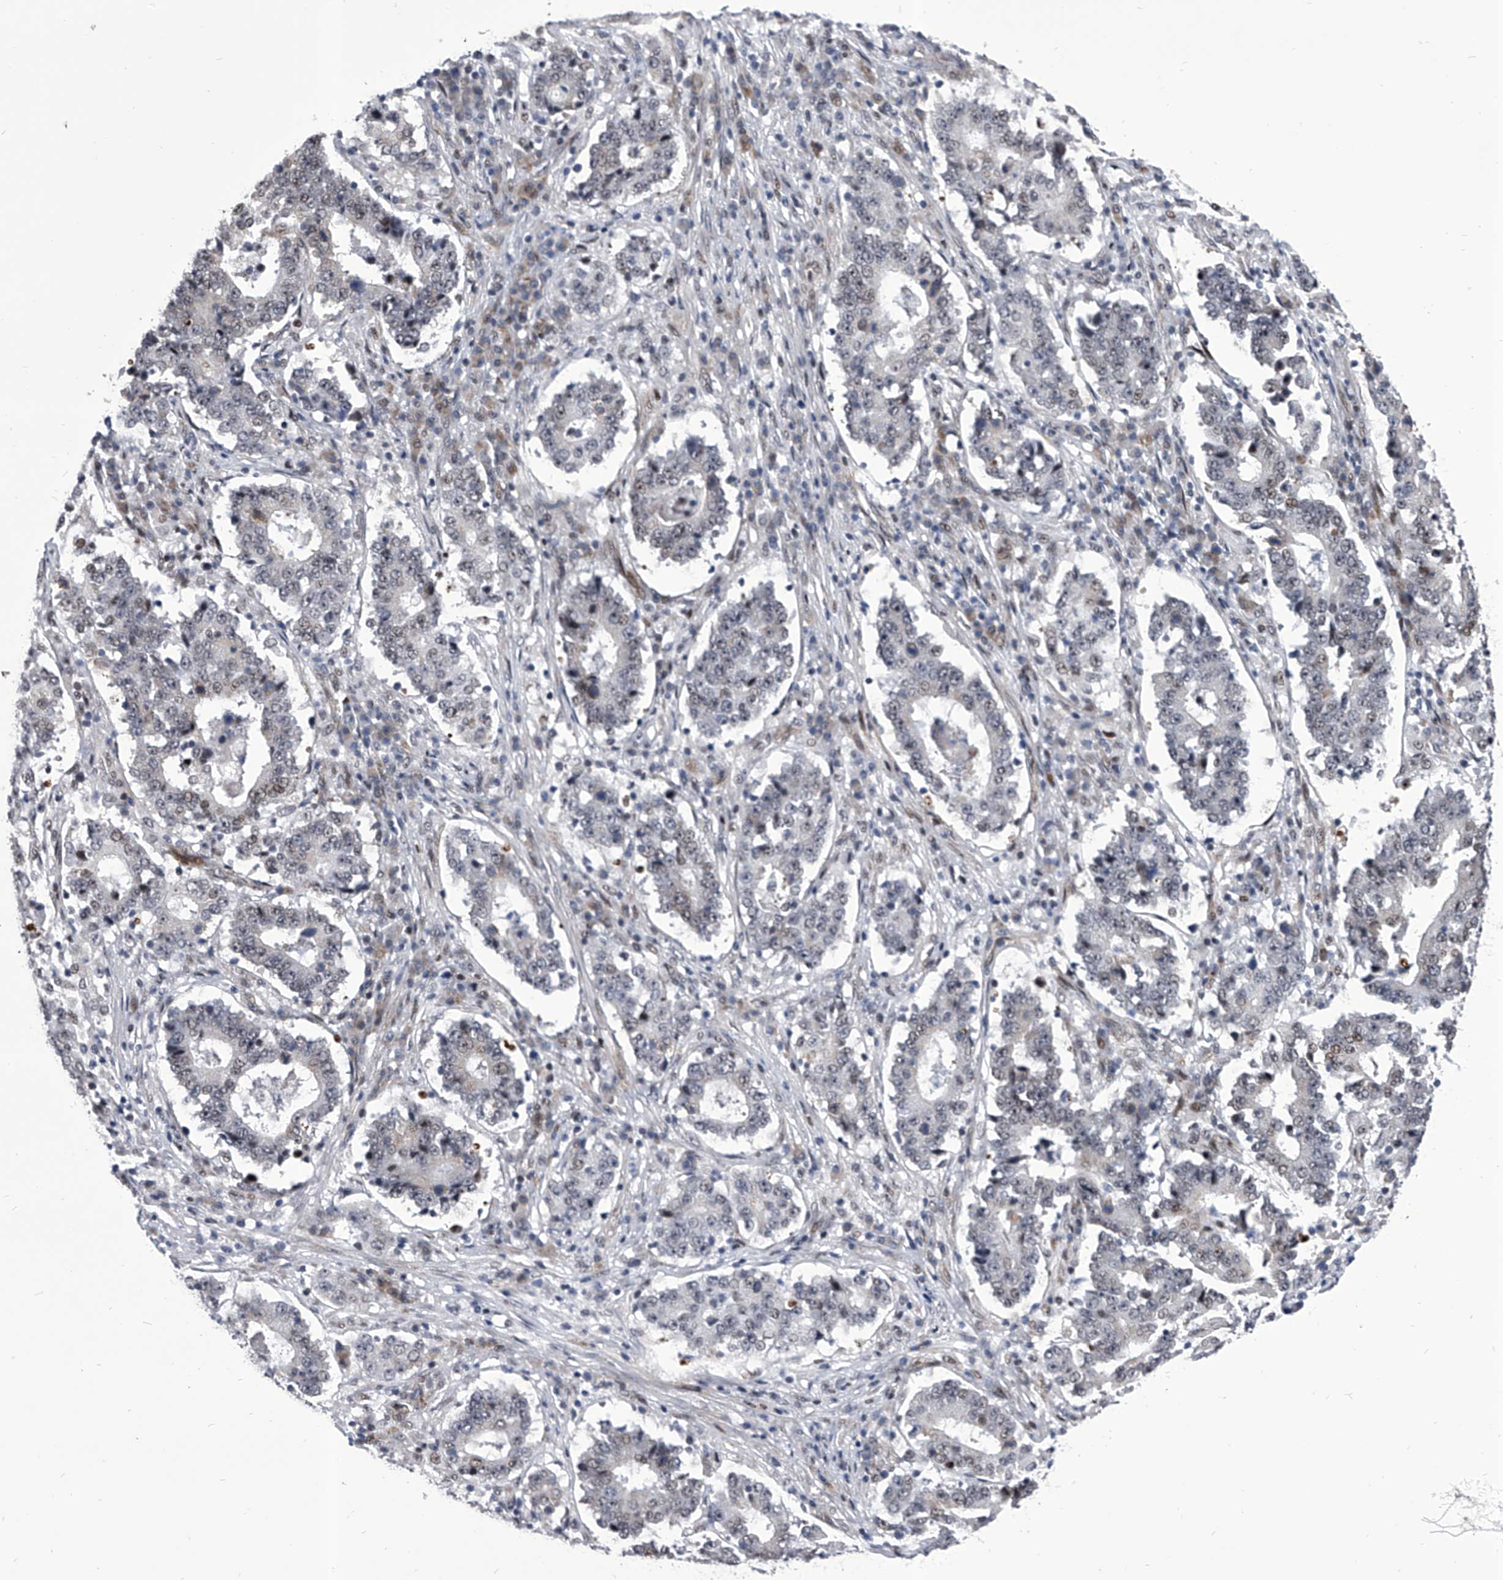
{"staining": {"intensity": "weak", "quantity": "<25%", "location": "nuclear"}, "tissue": "stomach cancer", "cell_type": "Tumor cells", "image_type": "cancer", "snomed": [{"axis": "morphology", "description": "Adenocarcinoma, NOS"}, {"axis": "topography", "description": "Stomach"}], "caption": "Tumor cells are negative for protein expression in human stomach cancer (adenocarcinoma).", "gene": "CMTR1", "patient": {"sex": "male", "age": 59}}